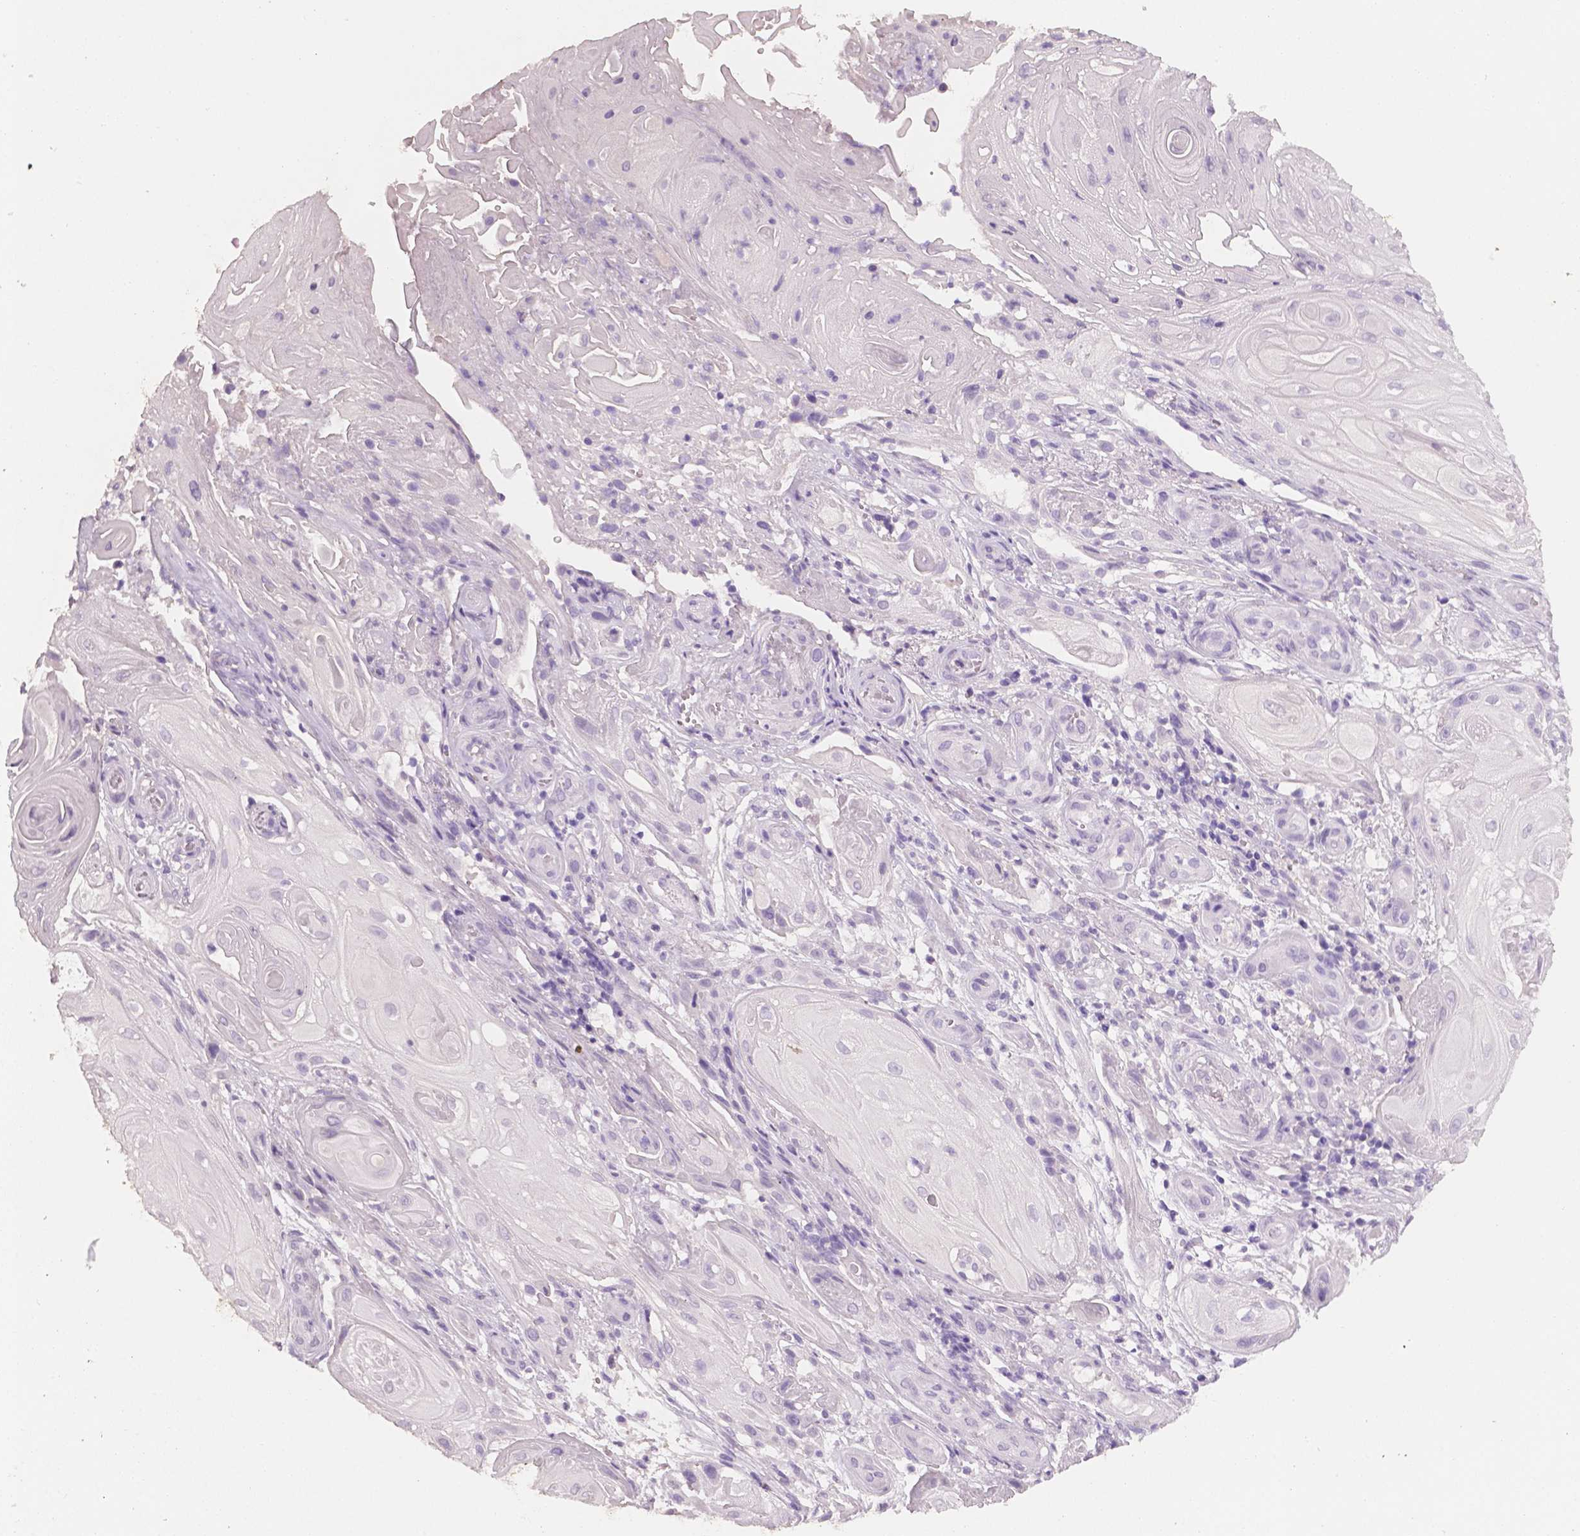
{"staining": {"intensity": "negative", "quantity": "none", "location": "none"}, "tissue": "skin cancer", "cell_type": "Tumor cells", "image_type": "cancer", "snomed": [{"axis": "morphology", "description": "Squamous cell carcinoma, NOS"}, {"axis": "topography", "description": "Skin"}], "caption": "A high-resolution micrograph shows immunohistochemistry (IHC) staining of squamous cell carcinoma (skin), which demonstrates no significant expression in tumor cells. Nuclei are stained in blue.", "gene": "TSPAN7", "patient": {"sex": "male", "age": 62}}